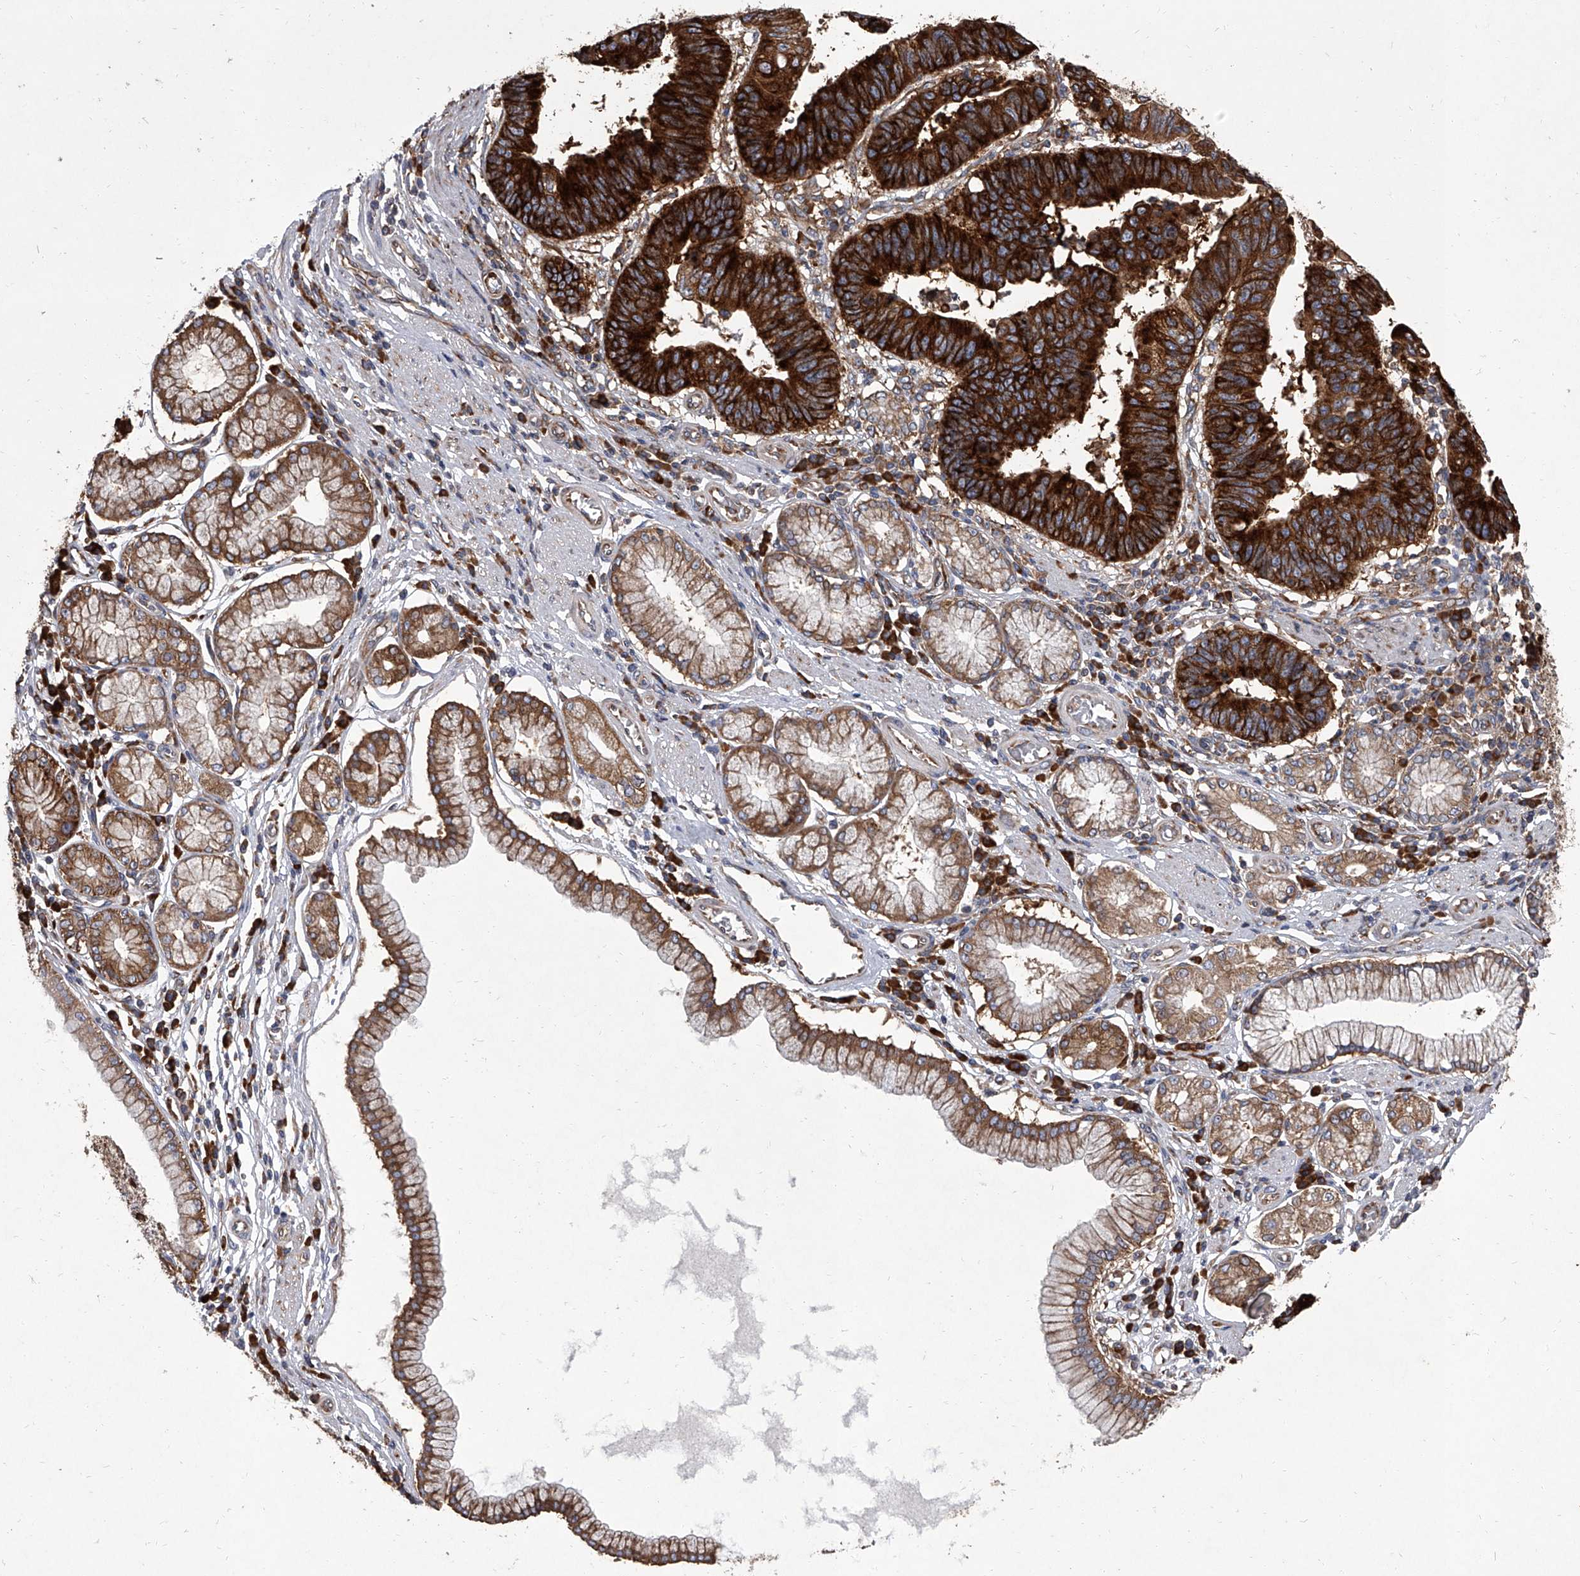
{"staining": {"intensity": "strong", "quantity": ">75%", "location": "cytoplasmic/membranous"}, "tissue": "stomach cancer", "cell_type": "Tumor cells", "image_type": "cancer", "snomed": [{"axis": "morphology", "description": "Adenocarcinoma, NOS"}, {"axis": "topography", "description": "Stomach"}], "caption": "About >75% of tumor cells in stomach adenocarcinoma demonstrate strong cytoplasmic/membranous protein staining as visualized by brown immunohistochemical staining.", "gene": "EIF2S2", "patient": {"sex": "male", "age": 59}}